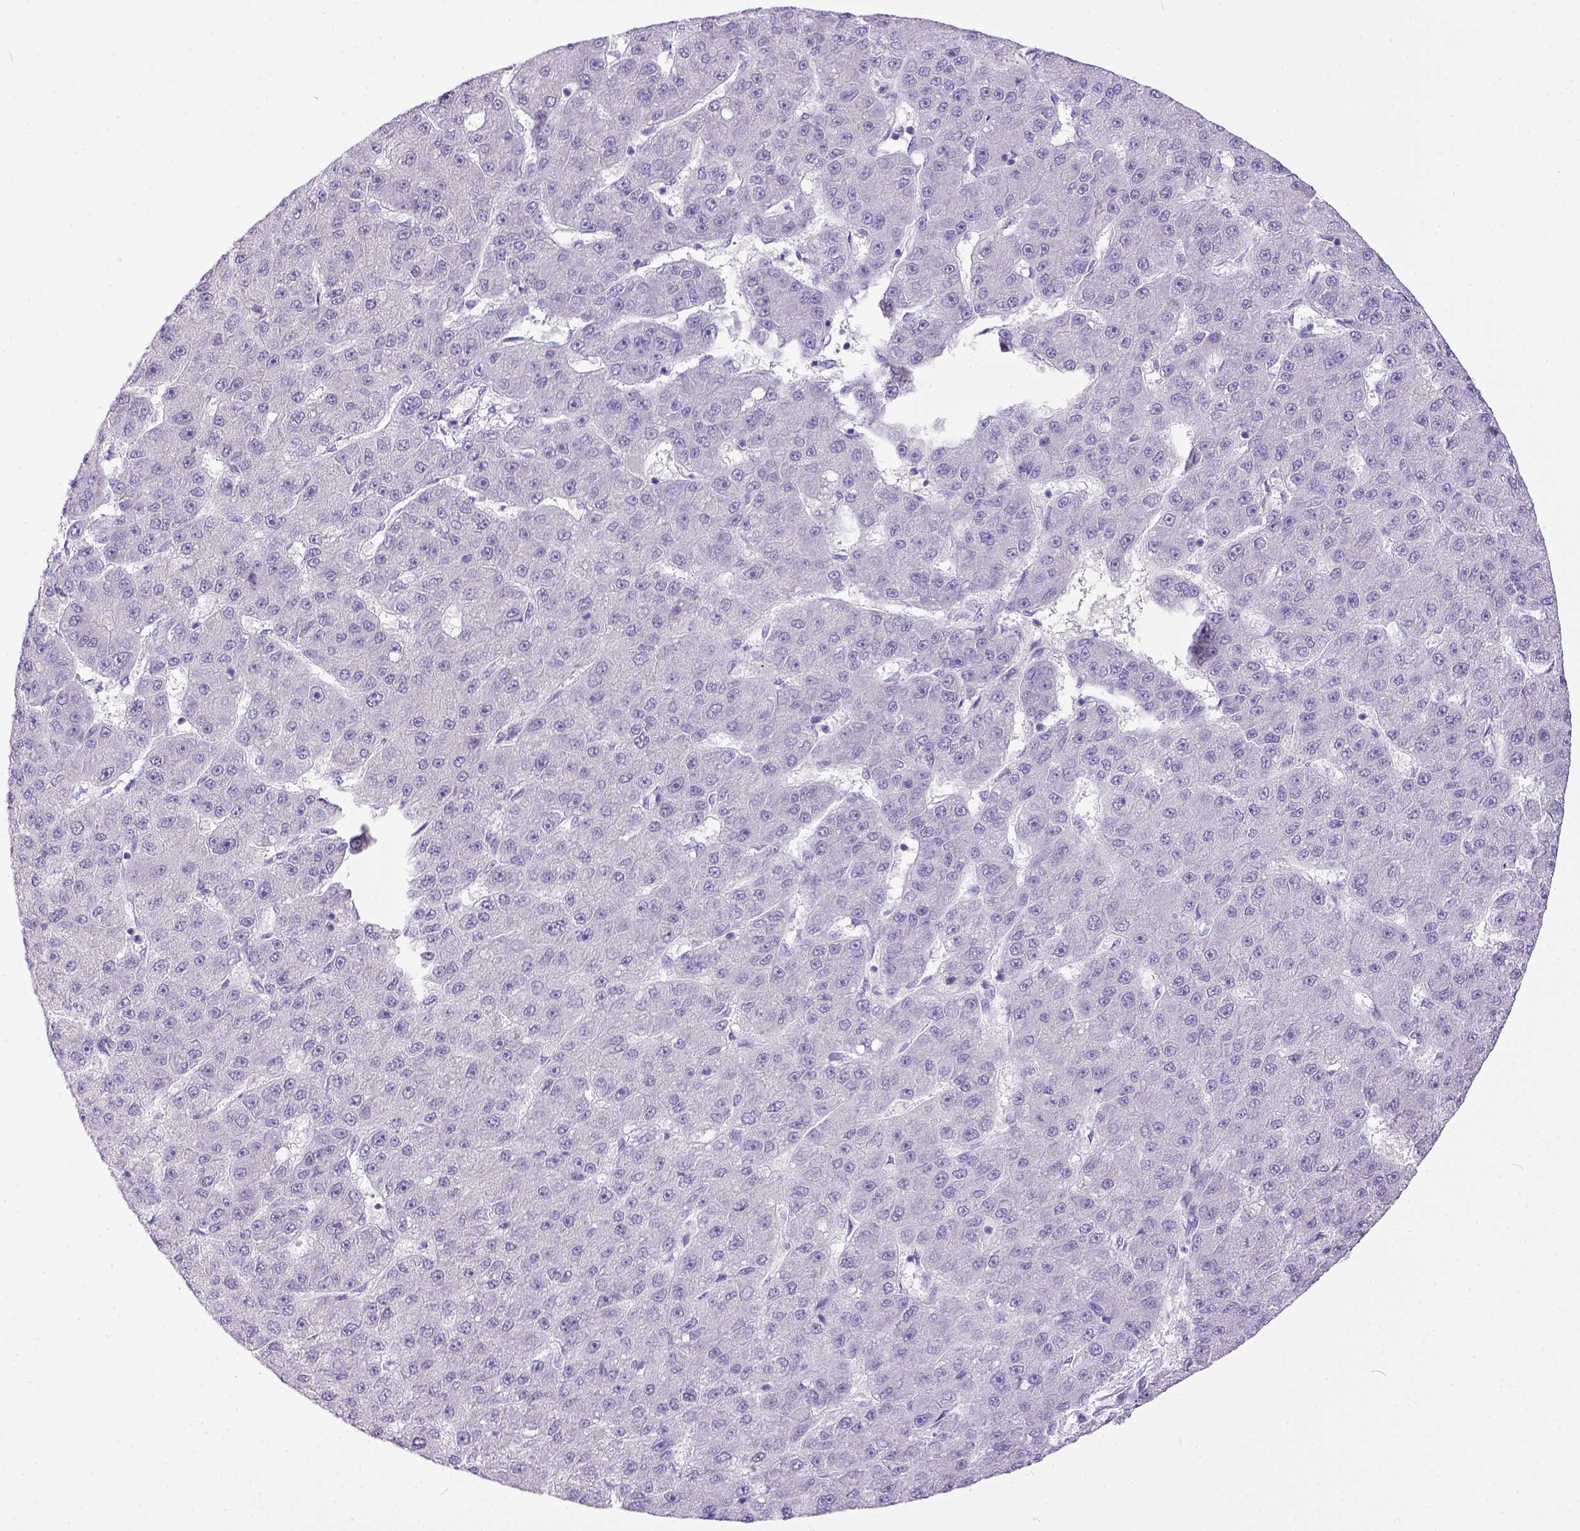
{"staining": {"intensity": "negative", "quantity": "none", "location": "none"}, "tissue": "liver cancer", "cell_type": "Tumor cells", "image_type": "cancer", "snomed": [{"axis": "morphology", "description": "Carcinoma, Hepatocellular, NOS"}, {"axis": "topography", "description": "Liver"}], "caption": "IHC of human liver cancer shows no staining in tumor cells.", "gene": "KIT", "patient": {"sex": "male", "age": 67}}